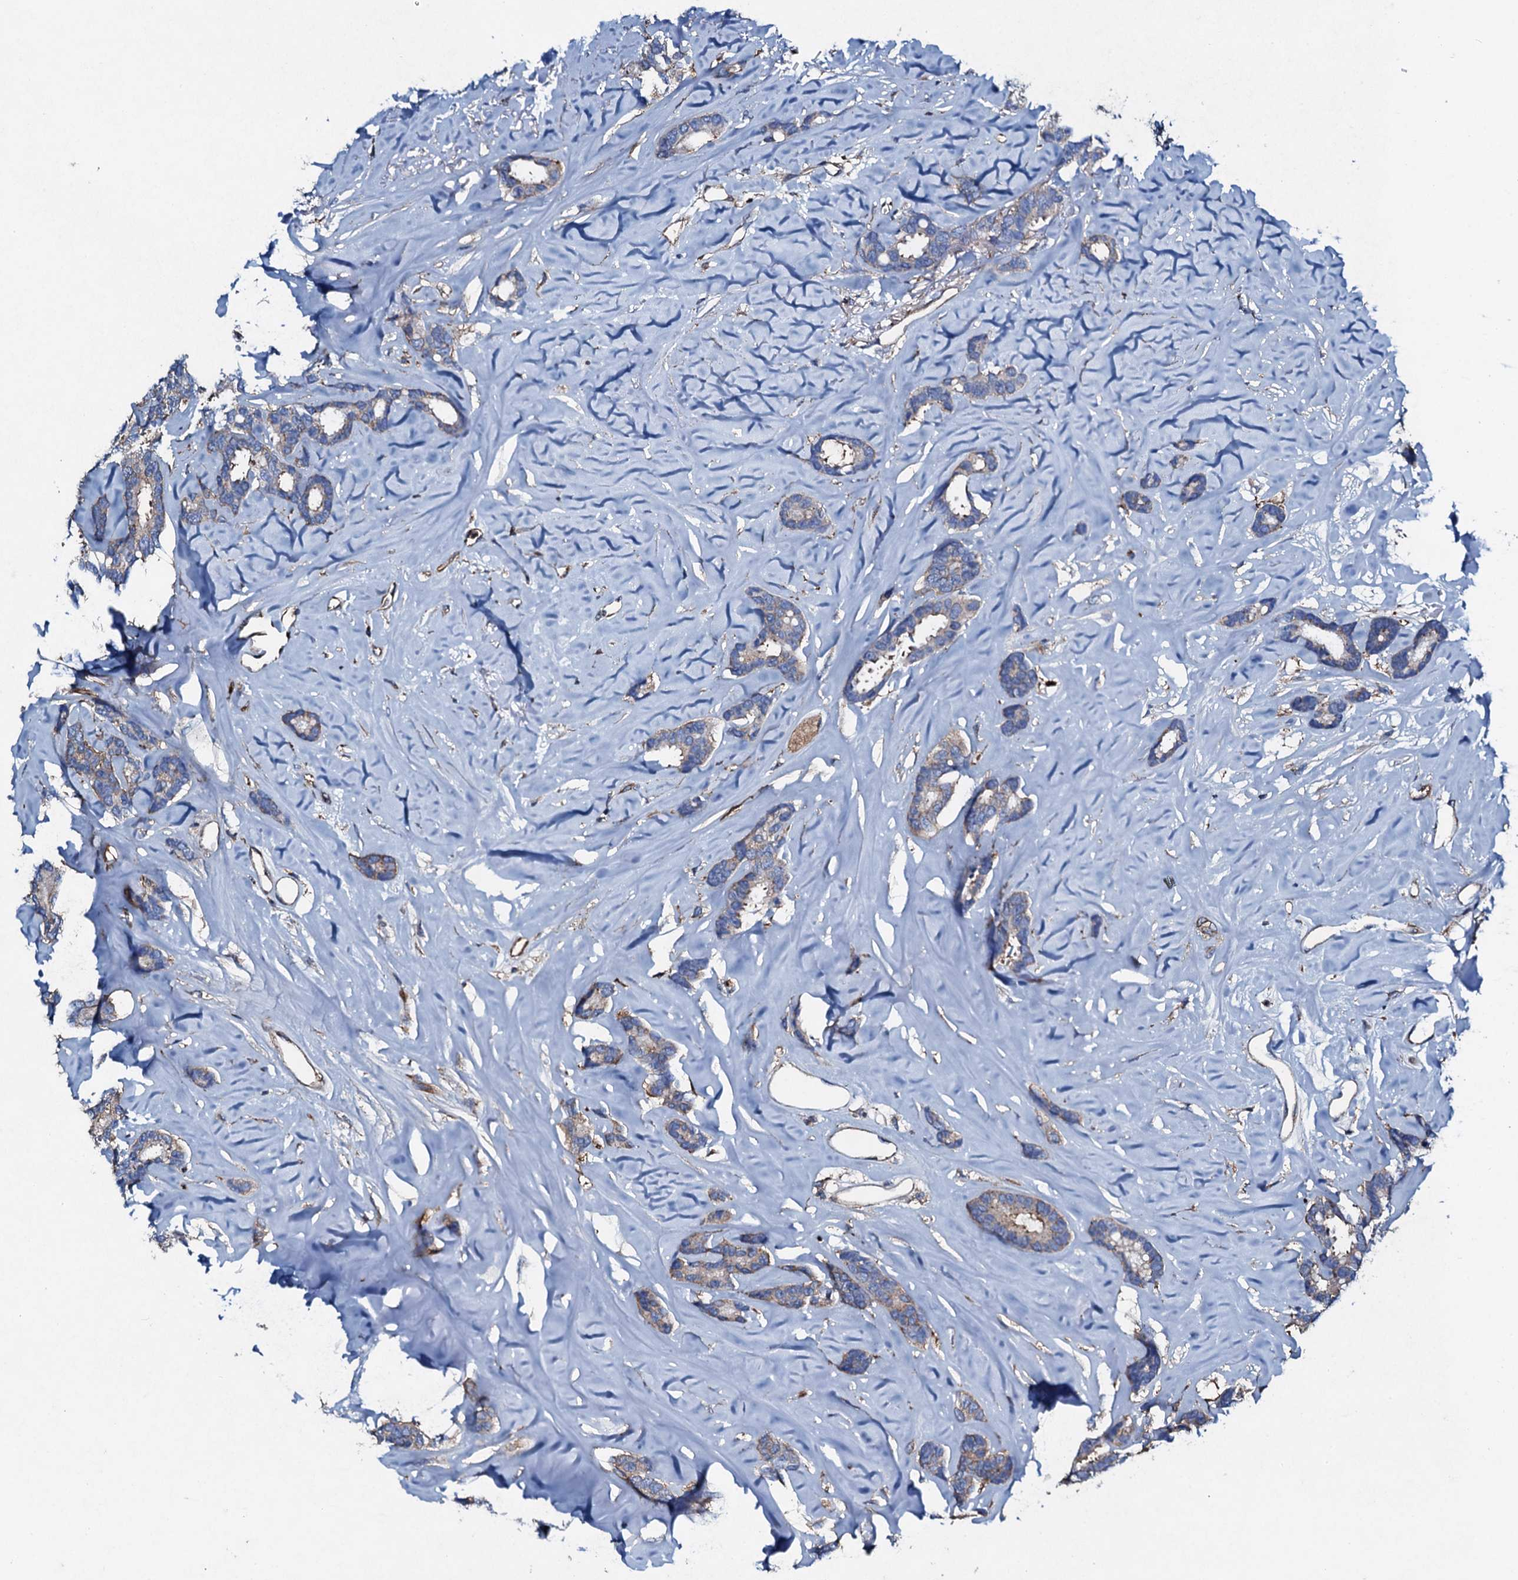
{"staining": {"intensity": "weak", "quantity": "<25%", "location": "cytoplasmic/membranous"}, "tissue": "breast cancer", "cell_type": "Tumor cells", "image_type": "cancer", "snomed": [{"axis": "morphology", "description": "Duct carcinoma"}, {"axis": "topography", "description": "Breast"}], "caption": "Tumor cells are negative for brown protein staining in breast cancer (infiltrating ductal carcinoma).", "gene": "MS4A4E", "patient": {"sex": "female", "age": 87}}